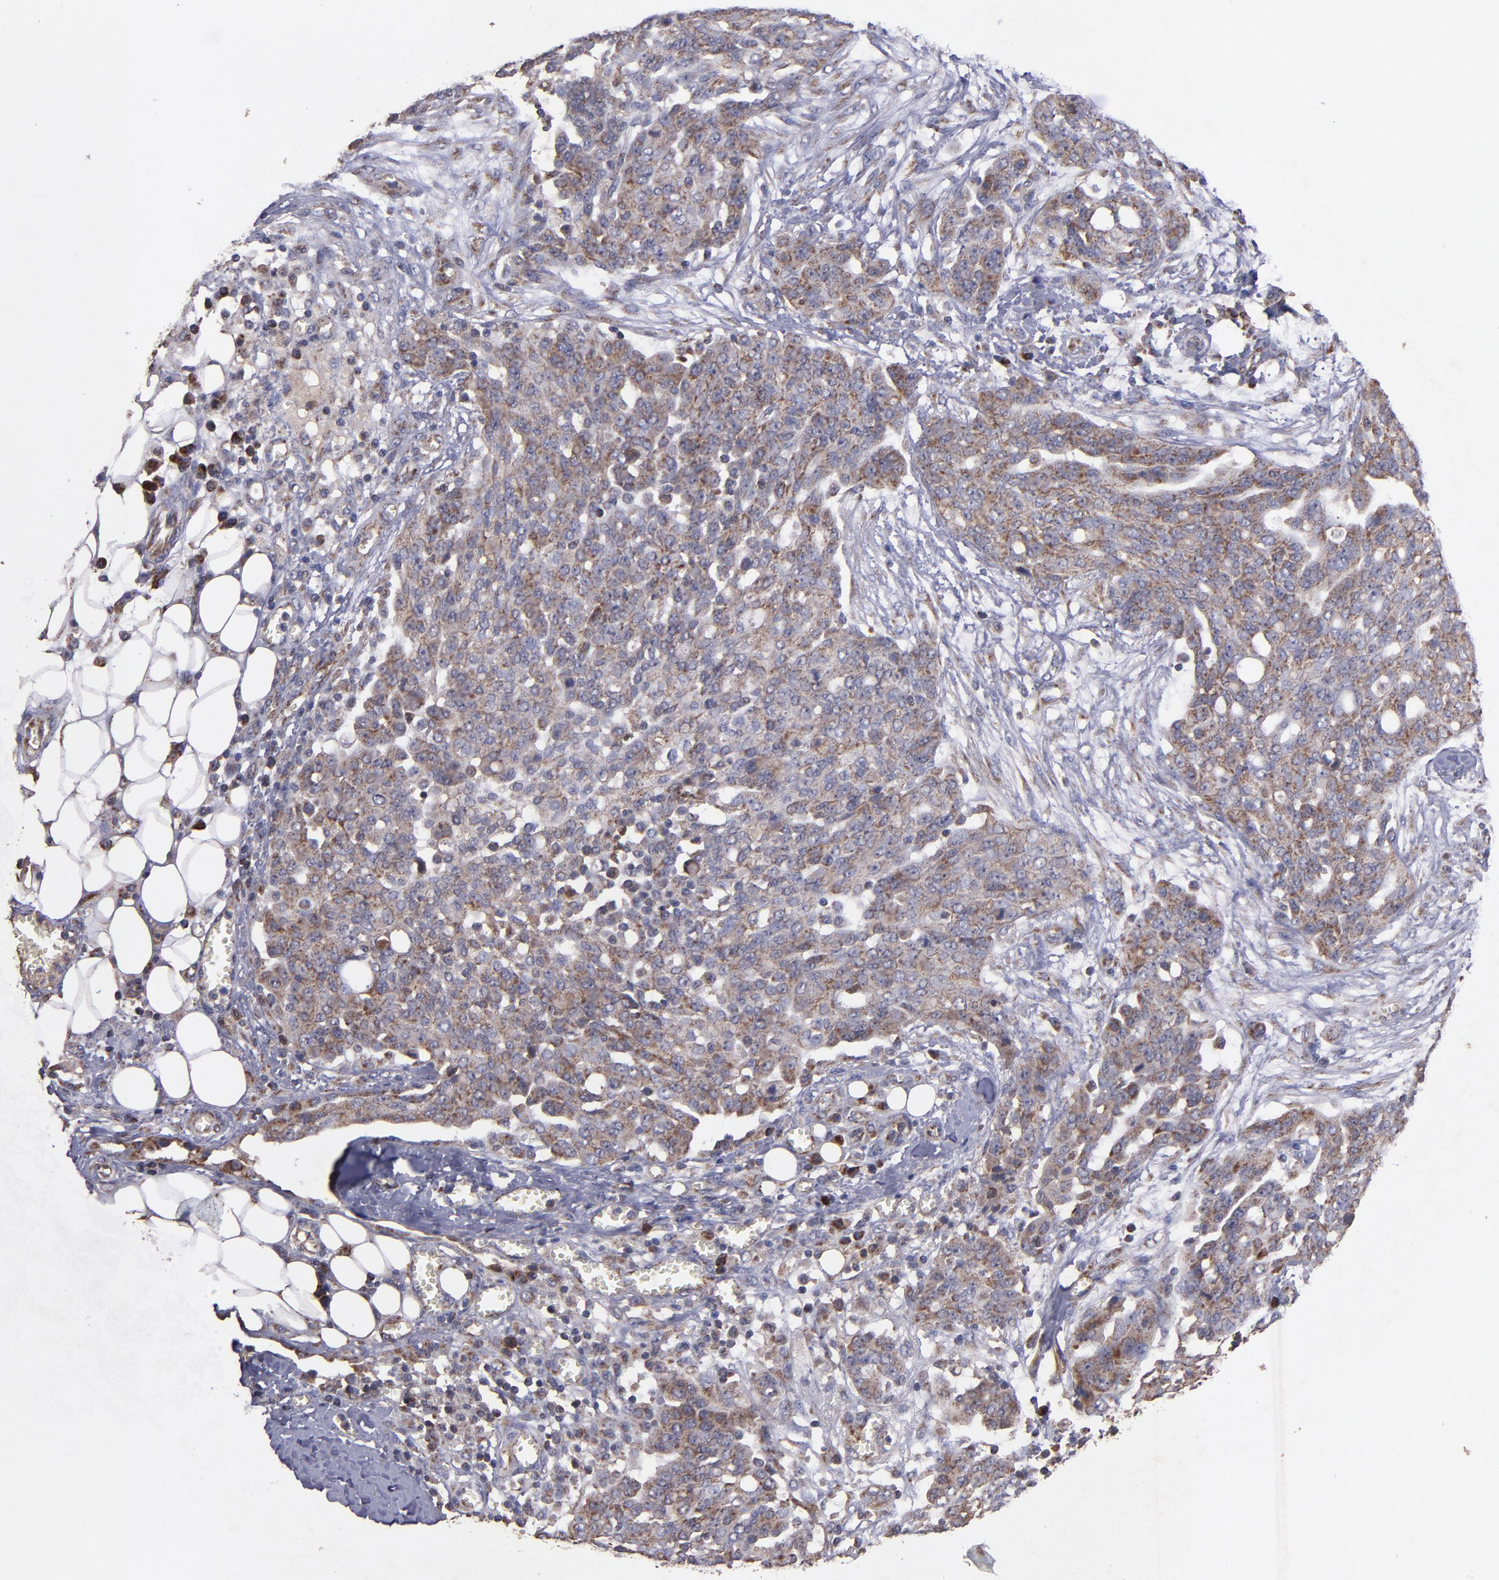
{"staining": {"intensity": "weak", "quantity": ">75%", "location": "cytoplasmic/membranous"}, "tissue": "ovarian cancer", "cell_type": "Tumor cells", "image_type": "cancer", "snomed": [{"axis": "morphology", "description": "Cystadenocarcinoma, serous, NOS"}, {"axis": "topography", "description": "Soft tissue"}, {"axis": "topography", "description": "Ovary"}], "caption": "Immunohistochemistry (IHC) histopathology image of neoplastic tissue: human serous cystadenocarcinoma (ovarian) stained using immunohistochemistry (IHC) demonstrates low levels of weak protein expression localized specifically in the cytoplasmic/membranous of tumor cells, appearing as a cytoplasmic/membranous brown color.", "gene": "TIMM9", "patient": {"sex": "female", "age": 57}}